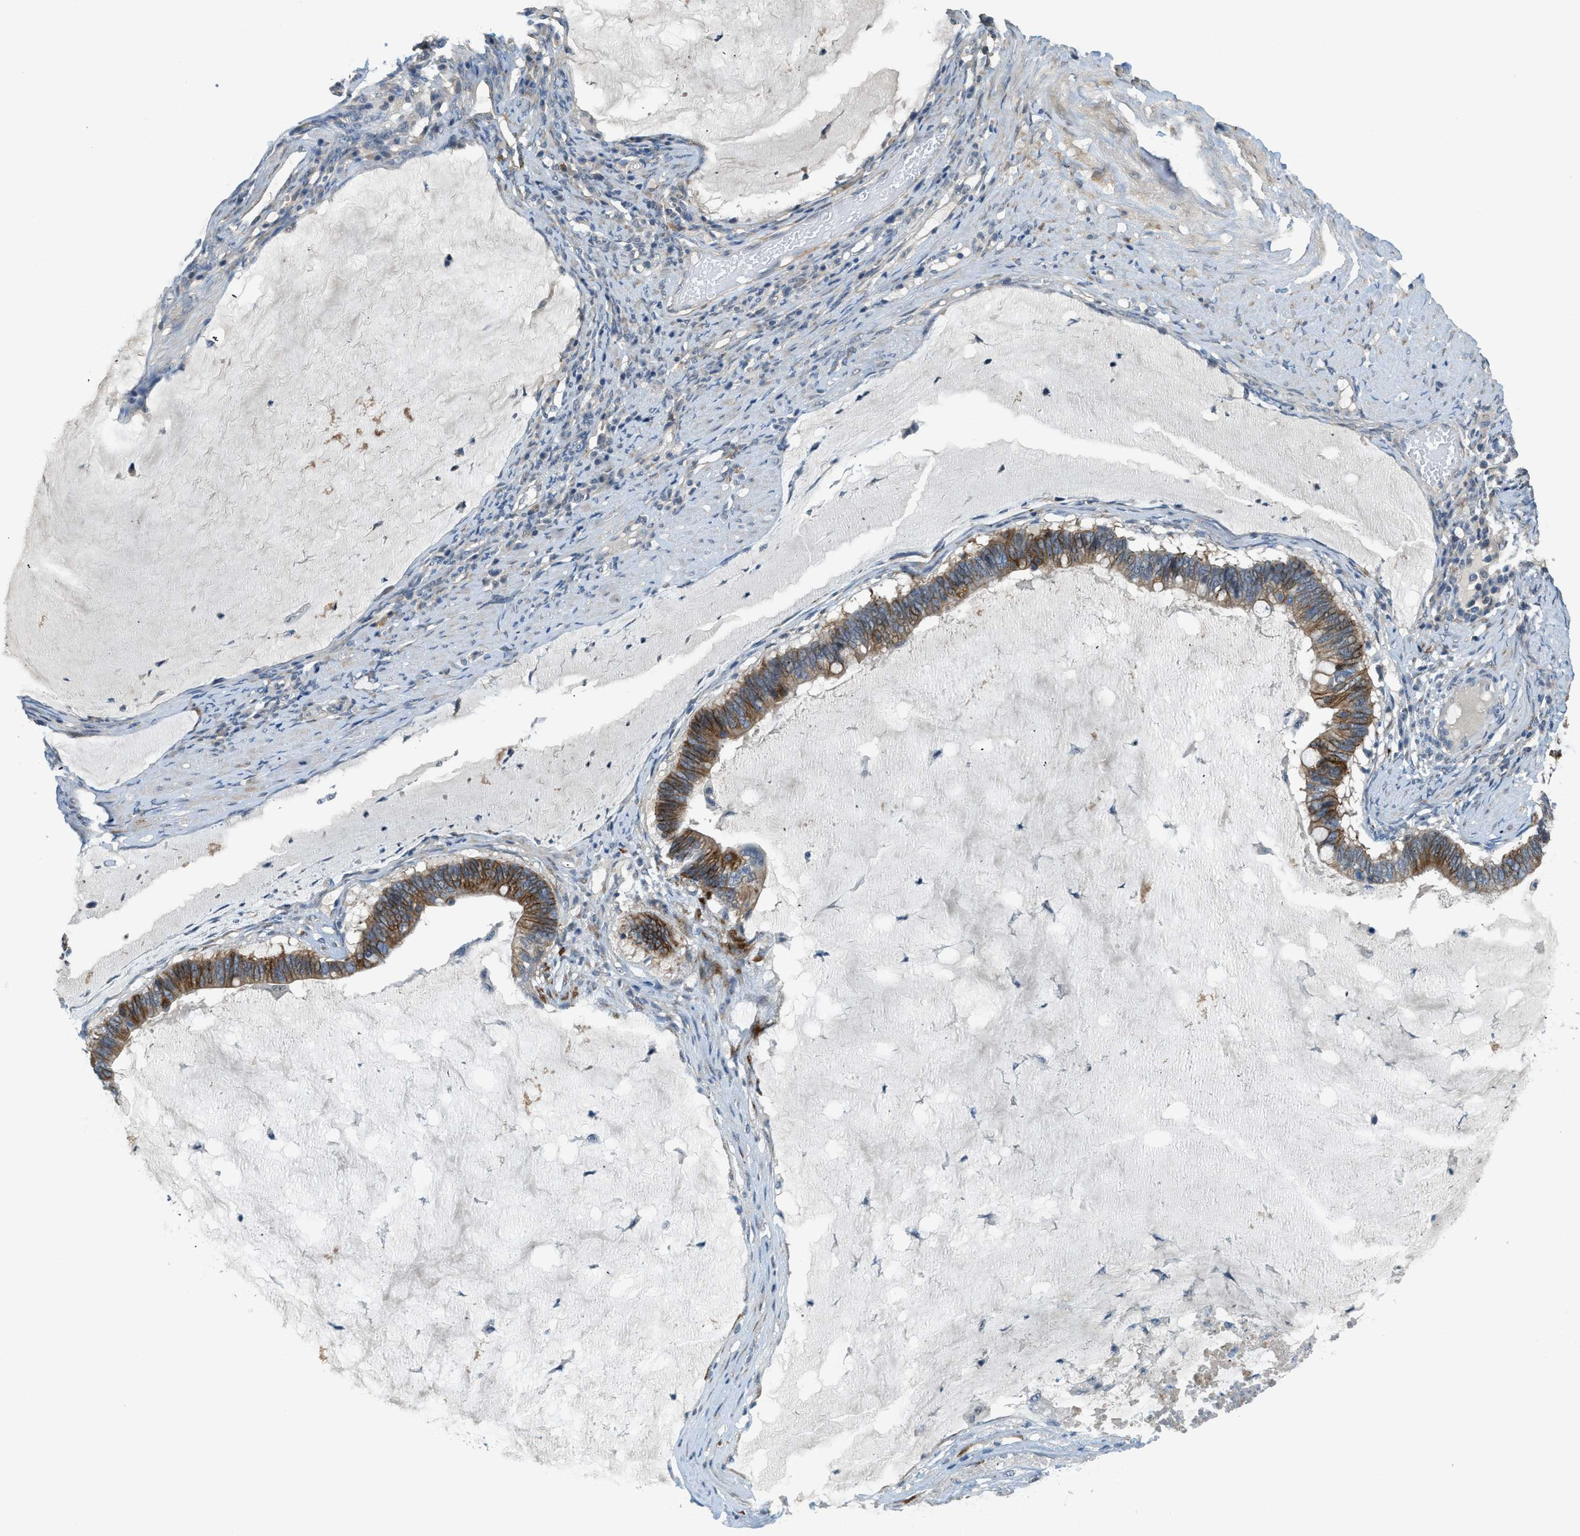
{"staining": {"intensity": "strong", "quantity": "25%-75%", "location": "cytoplasmic/membranous"}, "tissue": "ovarian cancer", "cell_type": "Tumor cells", "image_type": "cancer", "snomed": [{"axis": "morphology", "description": "Cystadenocarcinoma, mucinous, NOS"}, {"axis": "topography", "description": "Ovary"}], "caption": "IHC micrograph of neoplastic tissue: human ovarian cancer (mucinous cystadenocarcinoma) stained using IHC exhibits high levels of strong protein expression localized specifically in the cytoplasmic/membranous of tumor cells, appearing as a cytoplasmic/membranous brown color.", "gene": "TMEM154", "patient": {"sex": "female", "age": 61}}